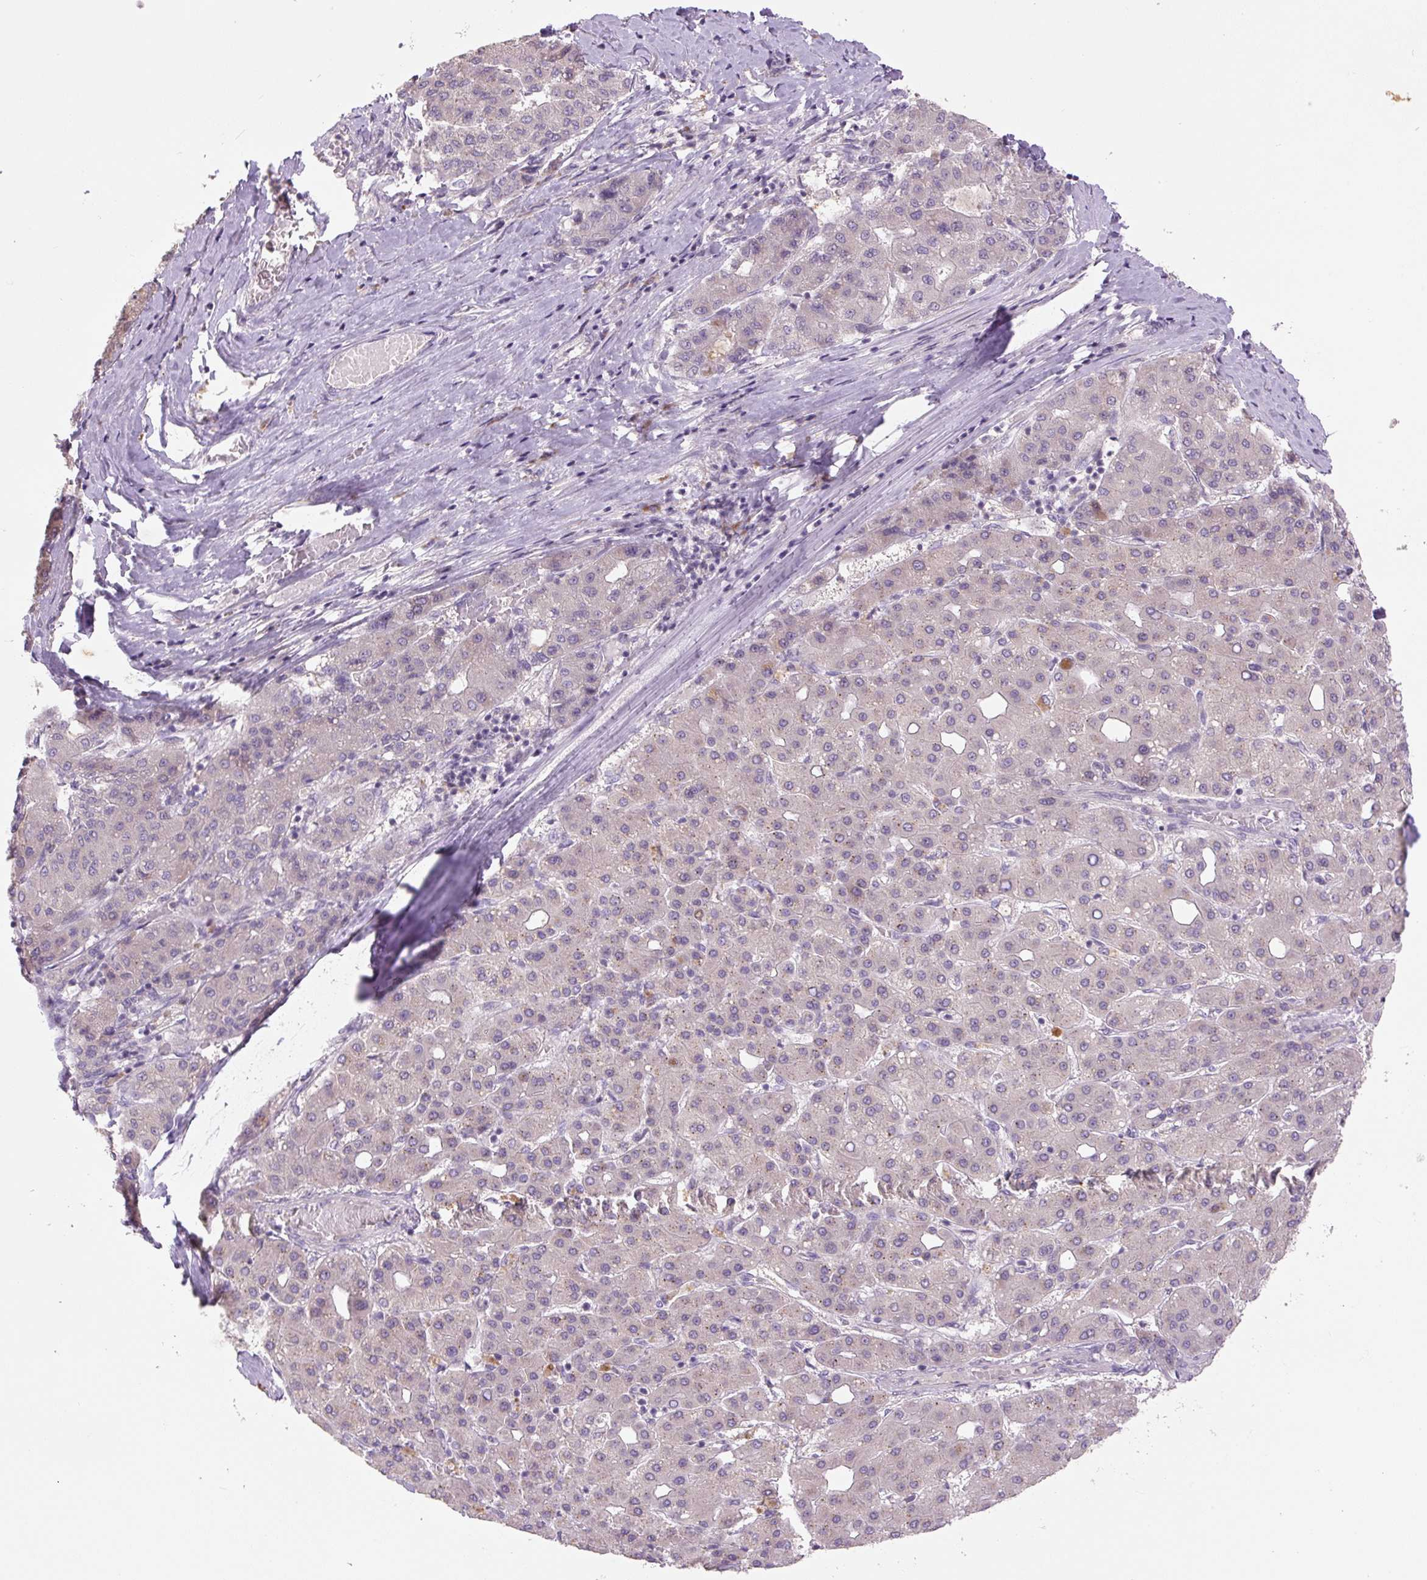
{"staining": {"intensity": "weak", "quantity": "<25%", "location": "cytoplasmic/membranous"}, "tissue": "liver cancer", "cell_type": "Tumor cells", "image_type": "cancer", "snomed": [{"axis": "morphology", "description": "Carcinoma, Hepatocellular, NOS"}, {"axis": "topography", "description": "Liver"}], "caption": "This is an immunohistochemistry image of liver cancer (hepatocellular carcinoma). There is no staining in tumor cells.", "gene": "TMEM100", "patient": {"sex": "male", "age": 65}}